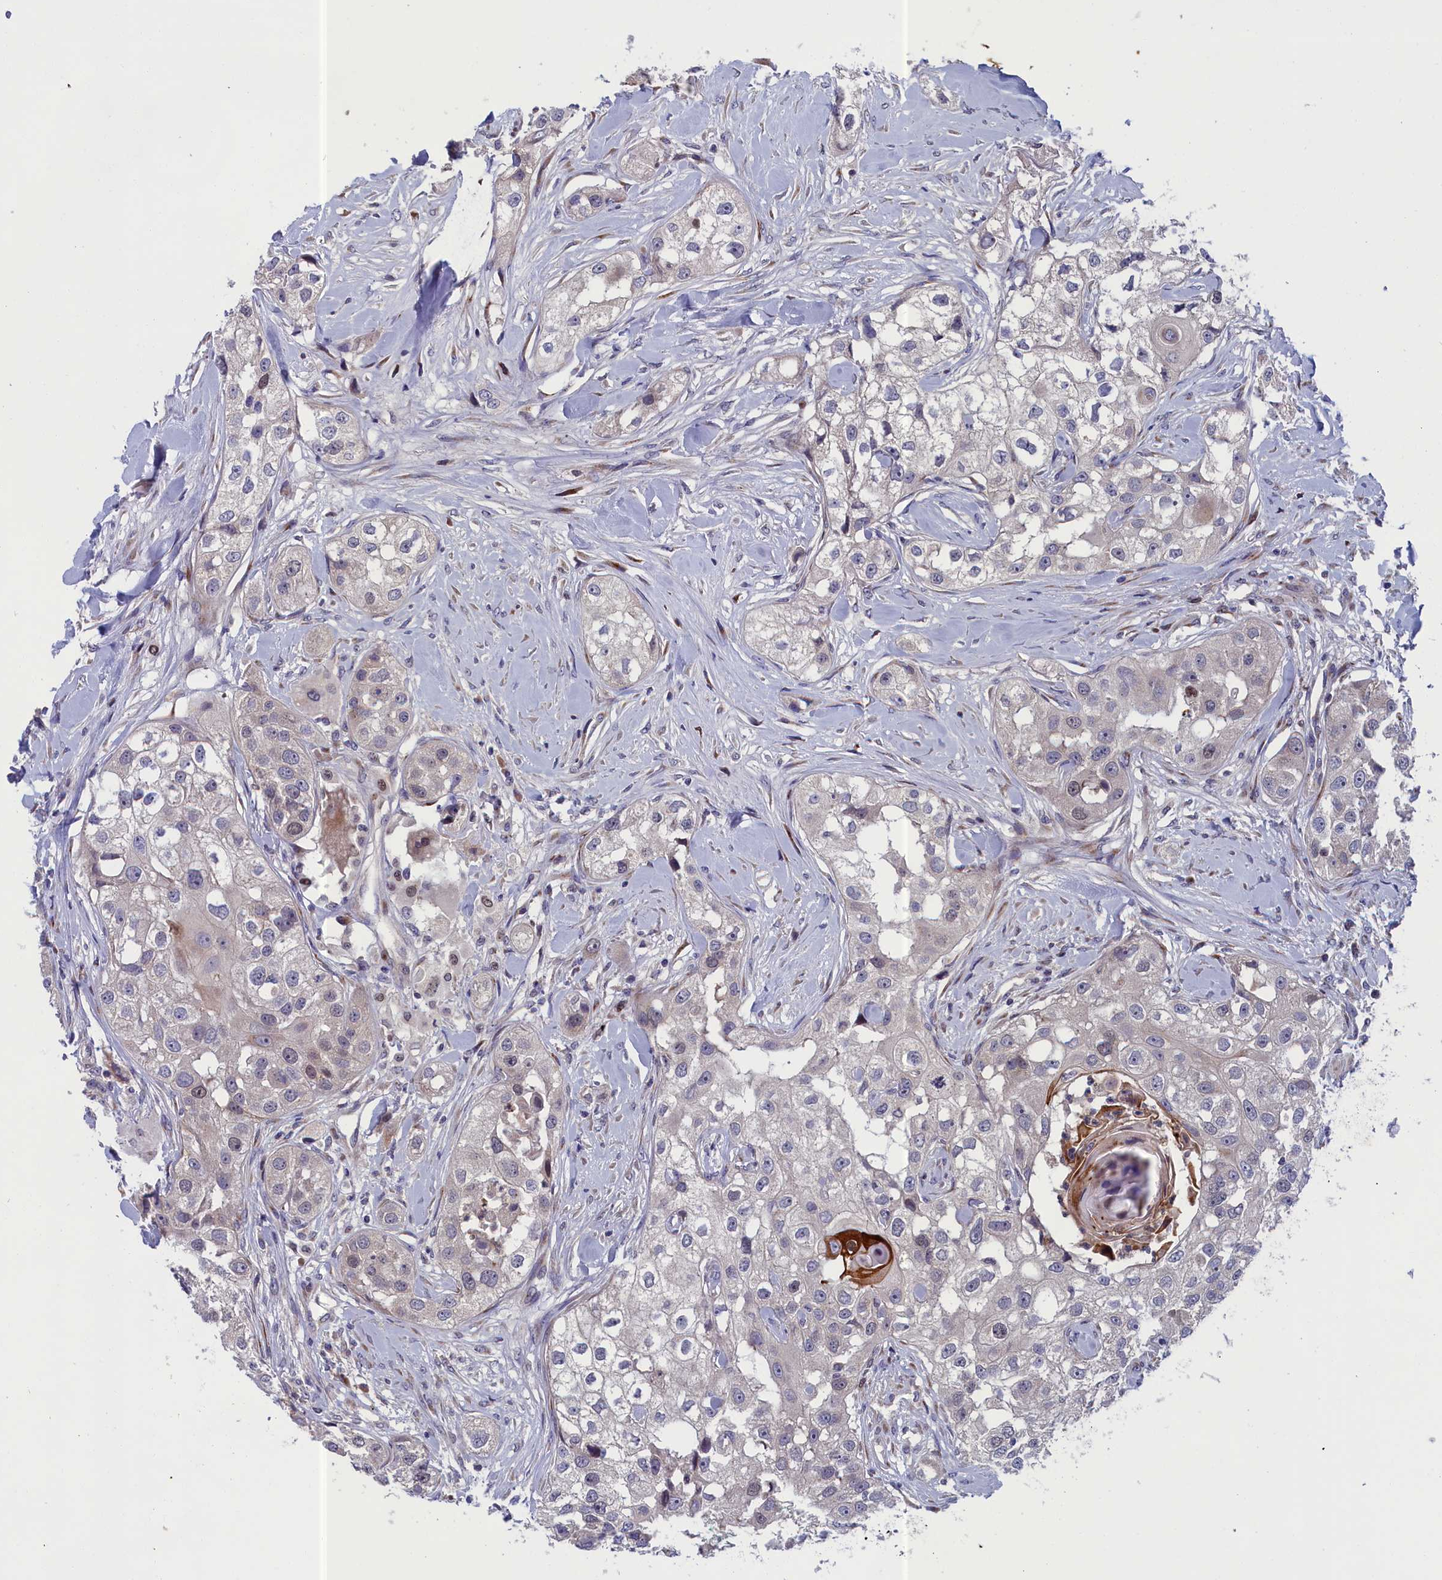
{"staining": {"intensity": "strong", "quantity": "<25%", "location": "cytoplasmic/membranous"}, "tissue": "head and neck cancer", "cell_type": "Tumor cells", "image_type": "cancer", "snomed": [{"axis": "morphology", "description": "Normal tissue, NOS"}, {"axis": "morphology", "description": "Squamous cell carcinoma, NOS"}, {"axis": "topography", "description": "Skeletal muscle"}, {"axis": "topography", "description": "Head-Neck"}], "caption": "Head and neck cancer (squamous cell carcinoma) tissue shows strong cytoplasmic/membranous expression in approximately <25% of tumor cells", "gene": "LIG1", "patient": {"sex": "male", "age": 51}}